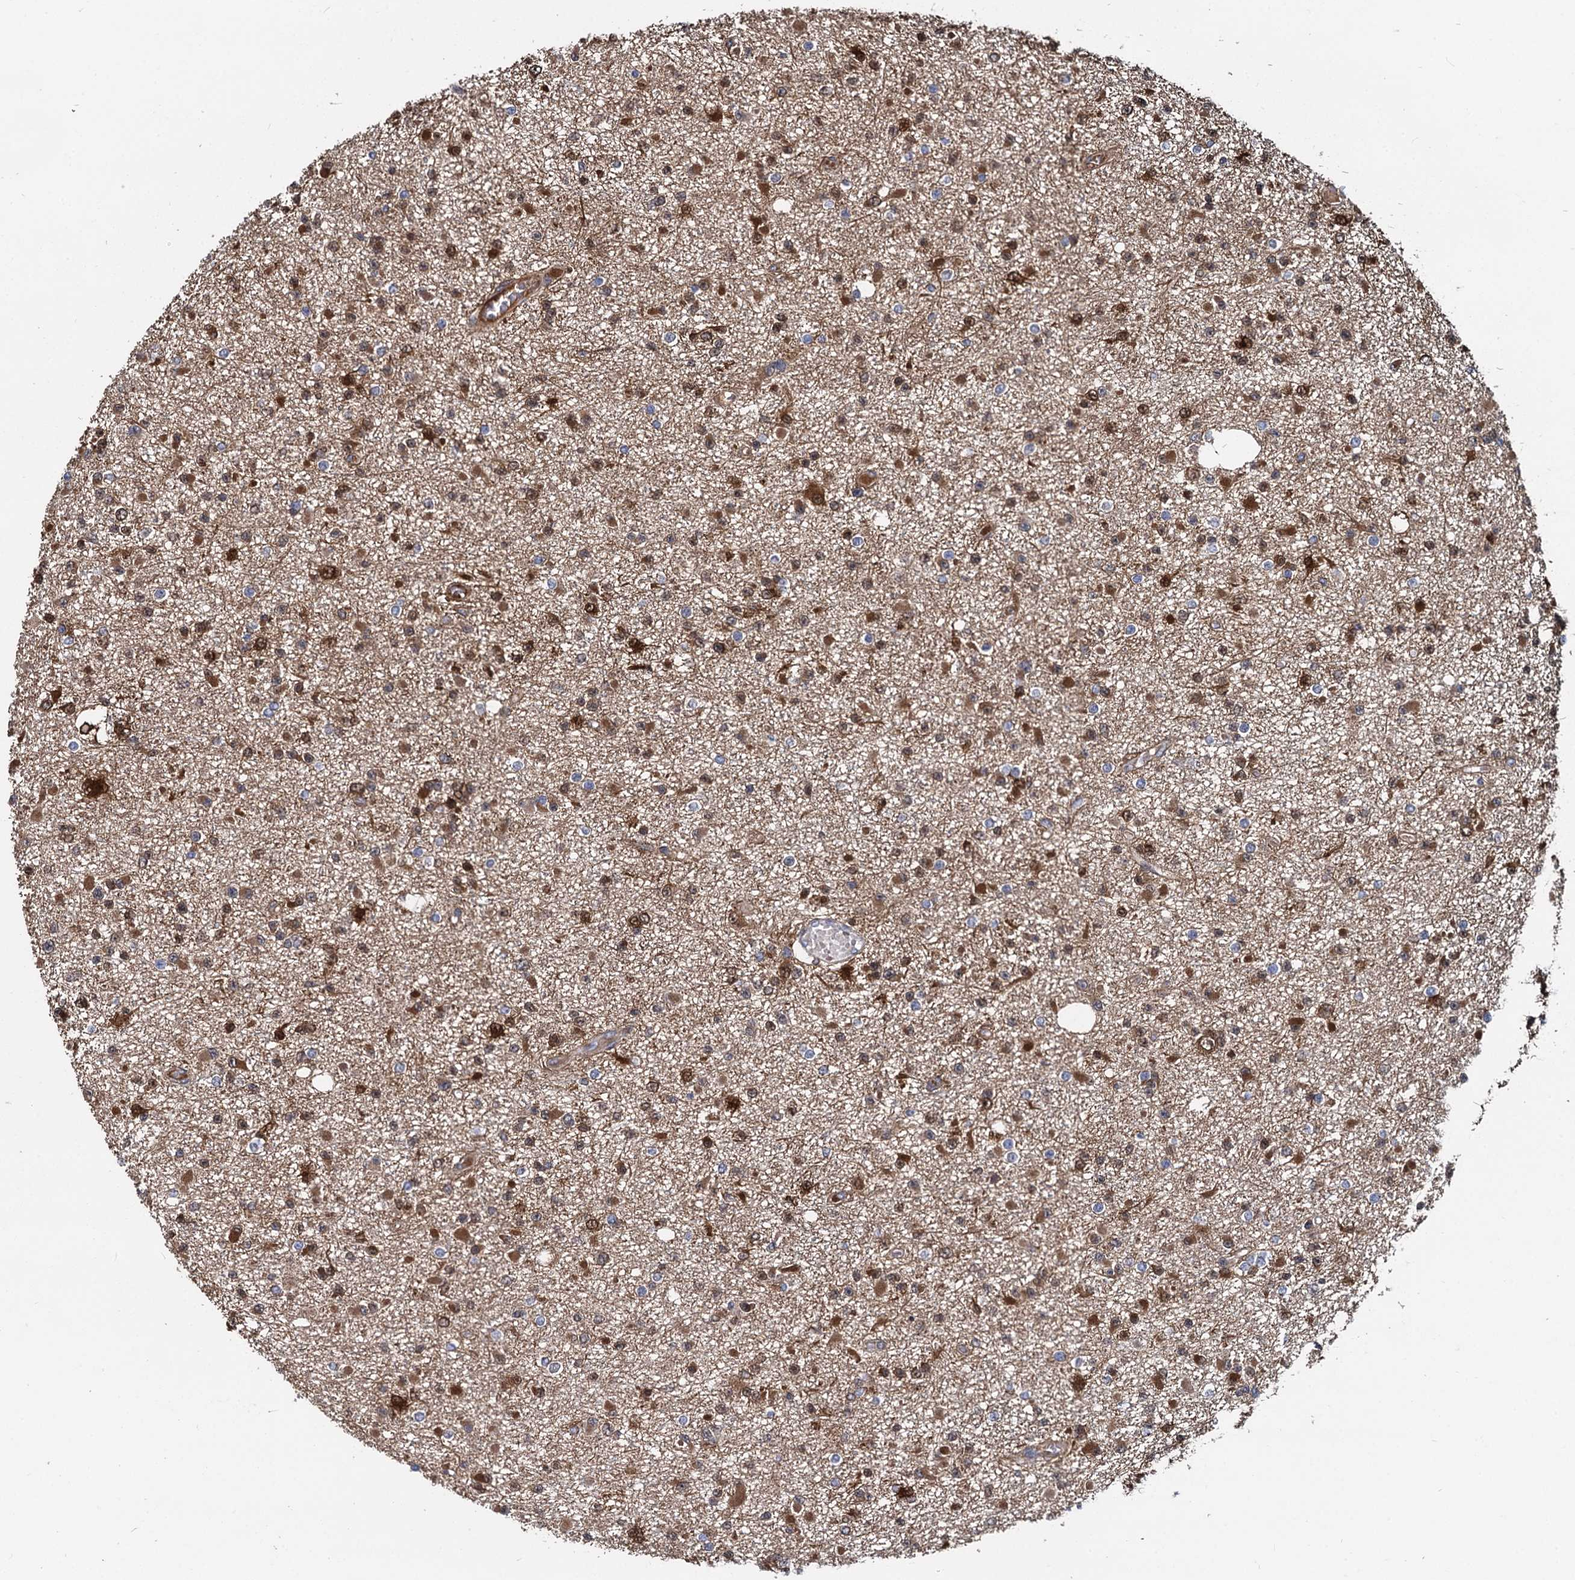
{"staining": {"intensity": "strong", "quantity": "25%-75%", "location": "cytoplasmic/membranous,nuclear"}, "tissue": "glioma", "cell_type": "Tumor cells", "image_type": "cancer", "snomed": [{"axis": "morphology", "description": "Glioma, malignant, Low grade"}, {"axis": "topography", "description": "Brain"}], "caption": "Low-grade glioma (malignant) stained with a protein marker shows strong staining in tumor cells.", "gene": "GSTM3", "patient": {"sex": "female", "age": 22}}